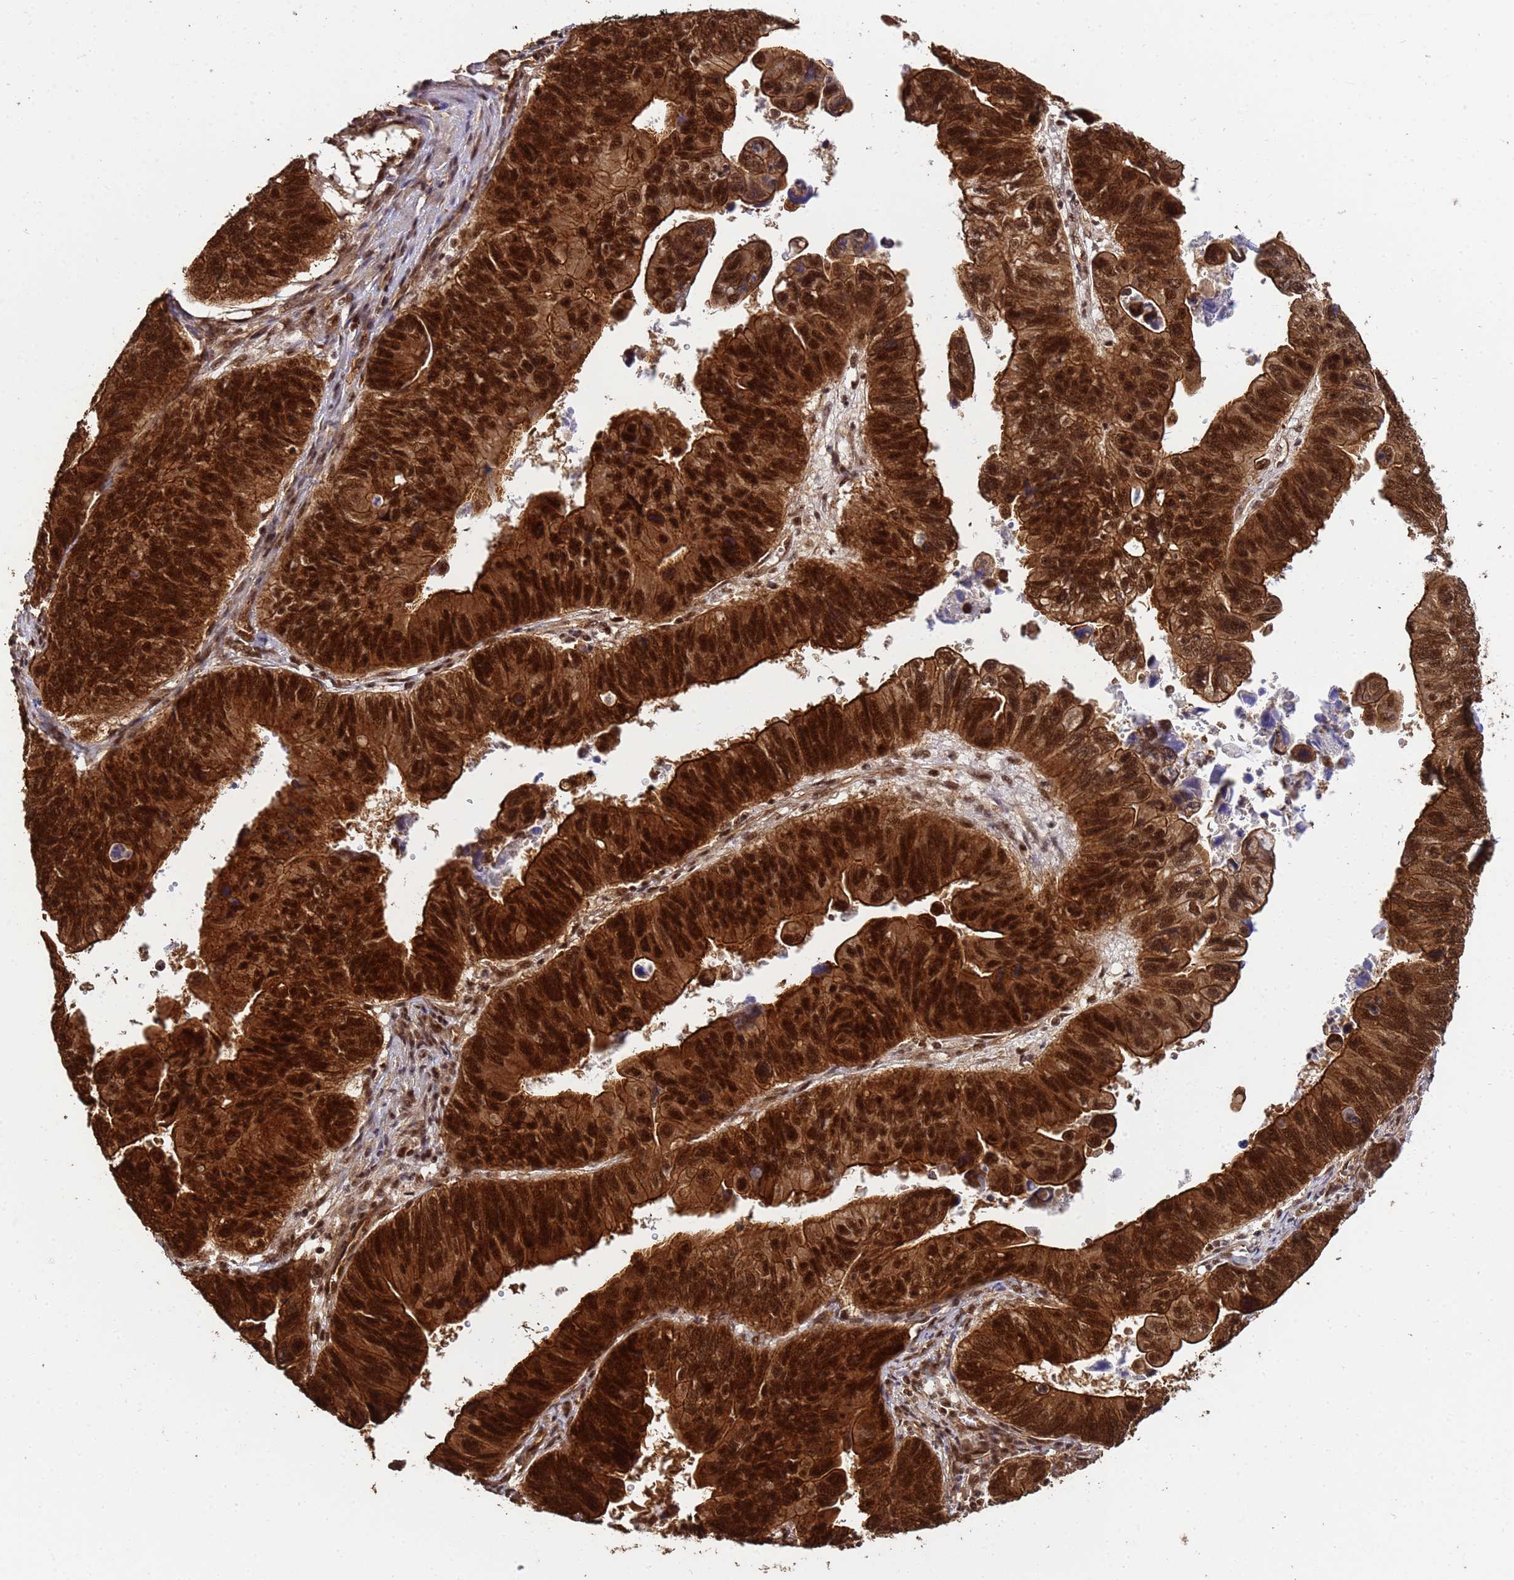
{"staining": {"intensity": "strong", "quantity": ">75%", "location": "cytoplasmic/membranous,nuclear"}, "tissue": "stomach cancer", "cell_type": "Tumor cells", "image_type": "cancer", "snomed": [{"axis": "morphology", "description": "Adenocarcinoma, NOS"}, {"axis": "topography", "description": "Stomach"}], "caption": "This is an image of immunohistochemistry staining of adenocarcinoma (stomach), which shows strong staining in the cytoplasmic/membranous and nuclear of tumor cells.", "gene": "SYF2", "patient": {"sex": "male", "age": 59}}